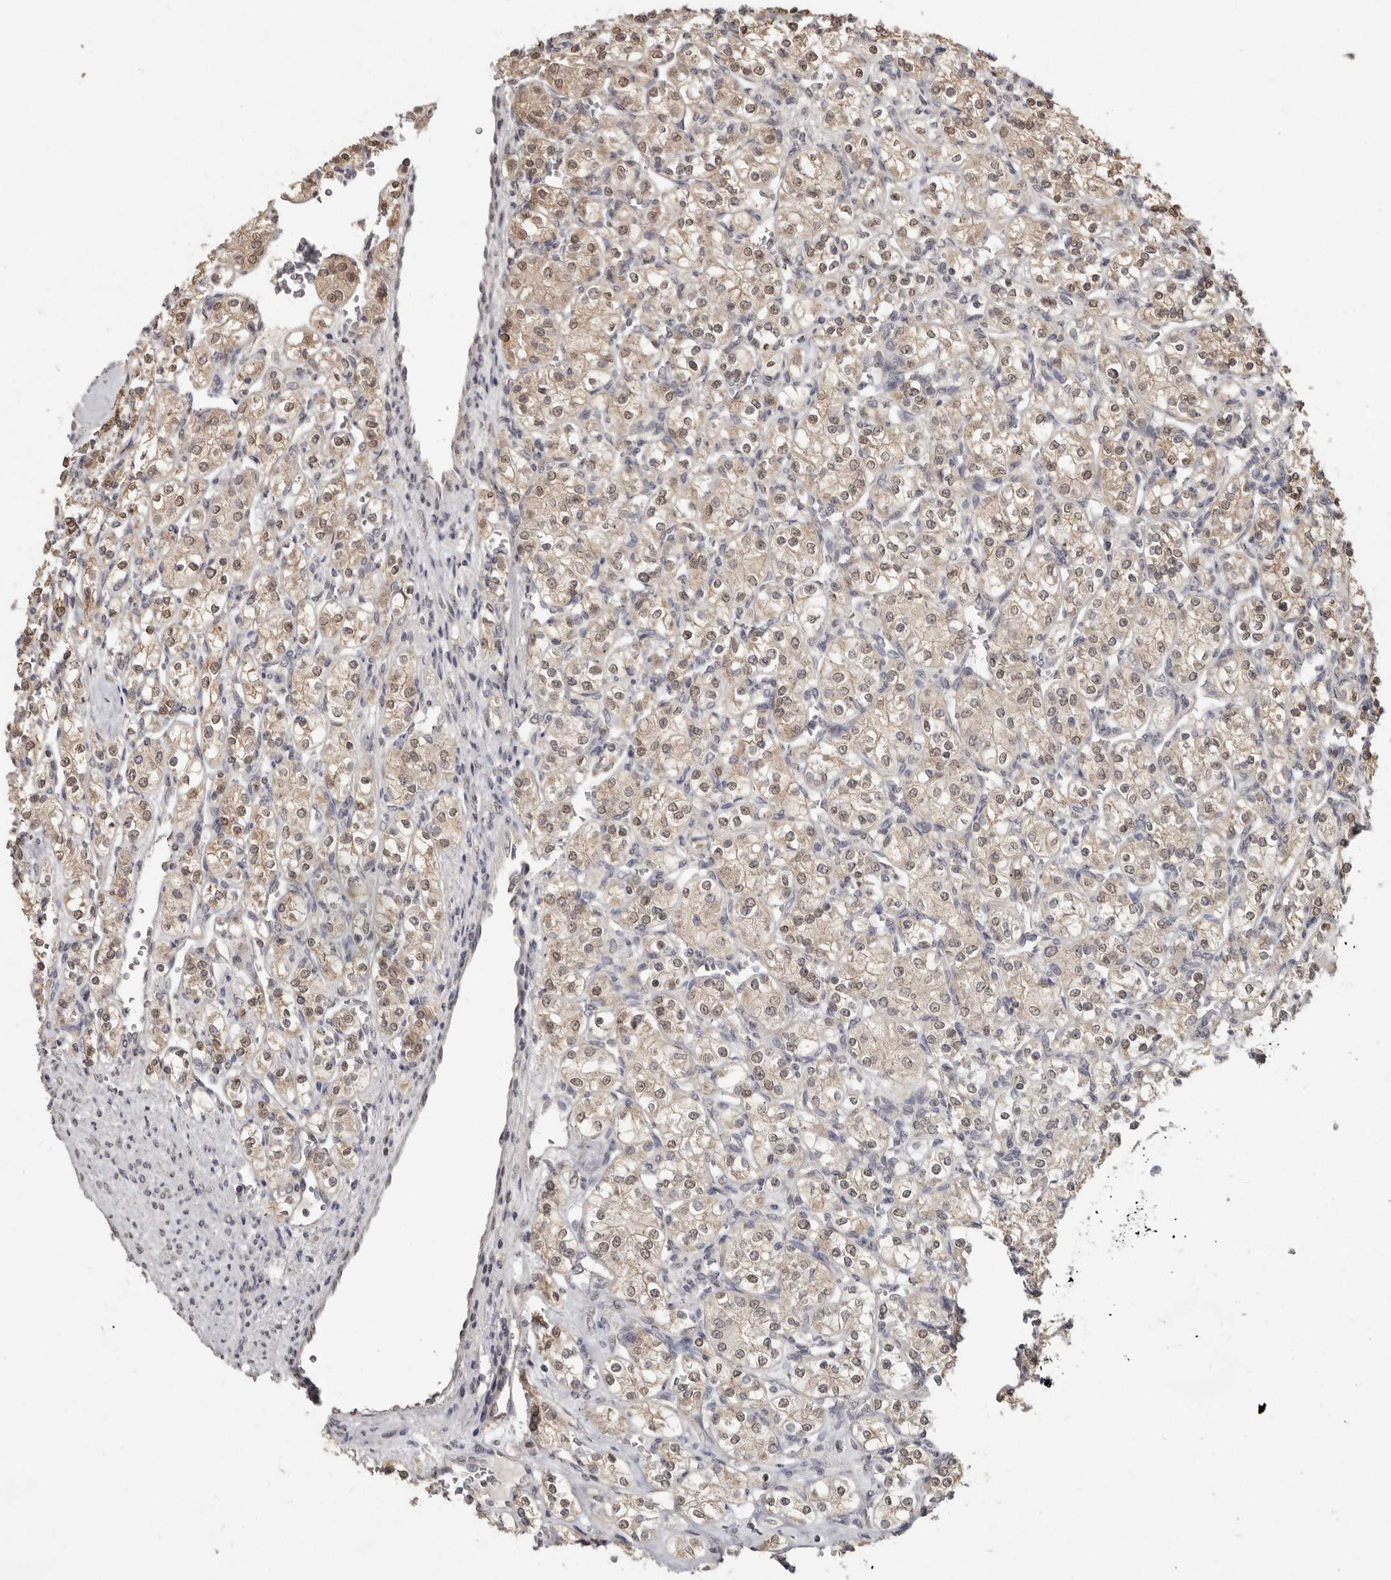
{"staining": {"intensity": "weak", "quantity": ">75%", "location": "cytoplasmic/membranous,nuclear"}, "tissue": "renal cancer", "cell_type": "Tumor cells", "image_type": "cancer", "snomed": [{"axis": "morphology", "description": "Adenocarcinoma, NOS"}, {"axis": "topography", "description": "Kidney"}], "caption": "Protein positivity by immunohistochemistry (IHC) exhibits weak cytoplasmic/membranous and nuclear expression in approximately >75% of tumor cells in renal cancer.", "gene": "LINGO2", "patient": {"sex": "male", "age": 77}}